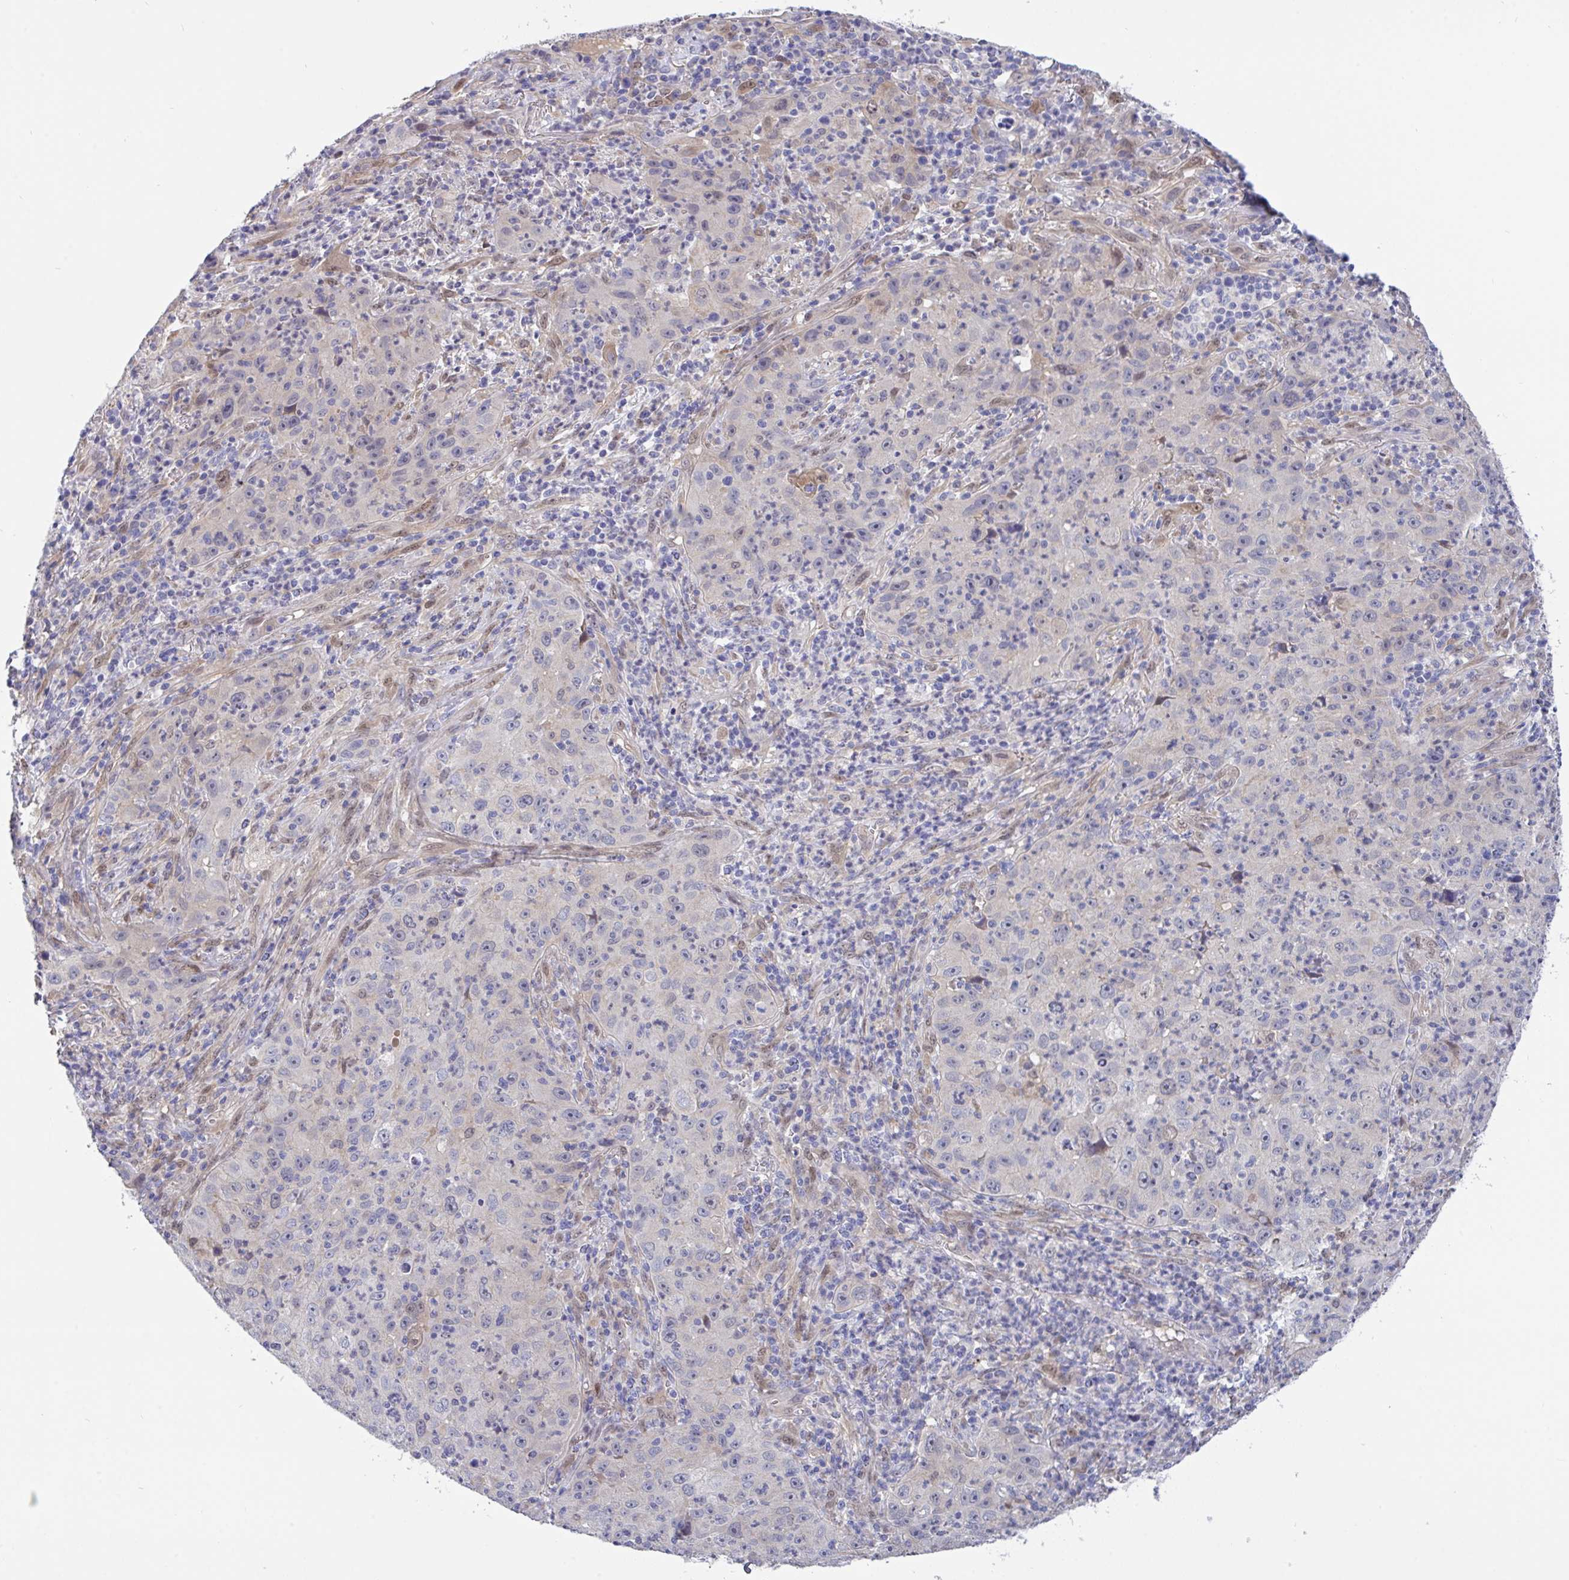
{"staining": {"intensity": "negative", "quantity": "none", "location": "none"}, "tissue": "lung cancer", "cell_type": "Tumor cells", "image_type": "cancer", "snomed": [{"axis": "morphology", "description": "Squamous cell carcinoma, NOS"}, {"axis": "topography", "description": "Lung"}], "caption": "This micrograph is of lung cancer (squamous cell carcinoma) stained with immunohistochemistry to label a protein in brown with the nuclei are counter-stained blue. There is no positivity in tumor cells.", "gene": "L3HYPDH", "patient": {"sex": "male", "age": 71}}